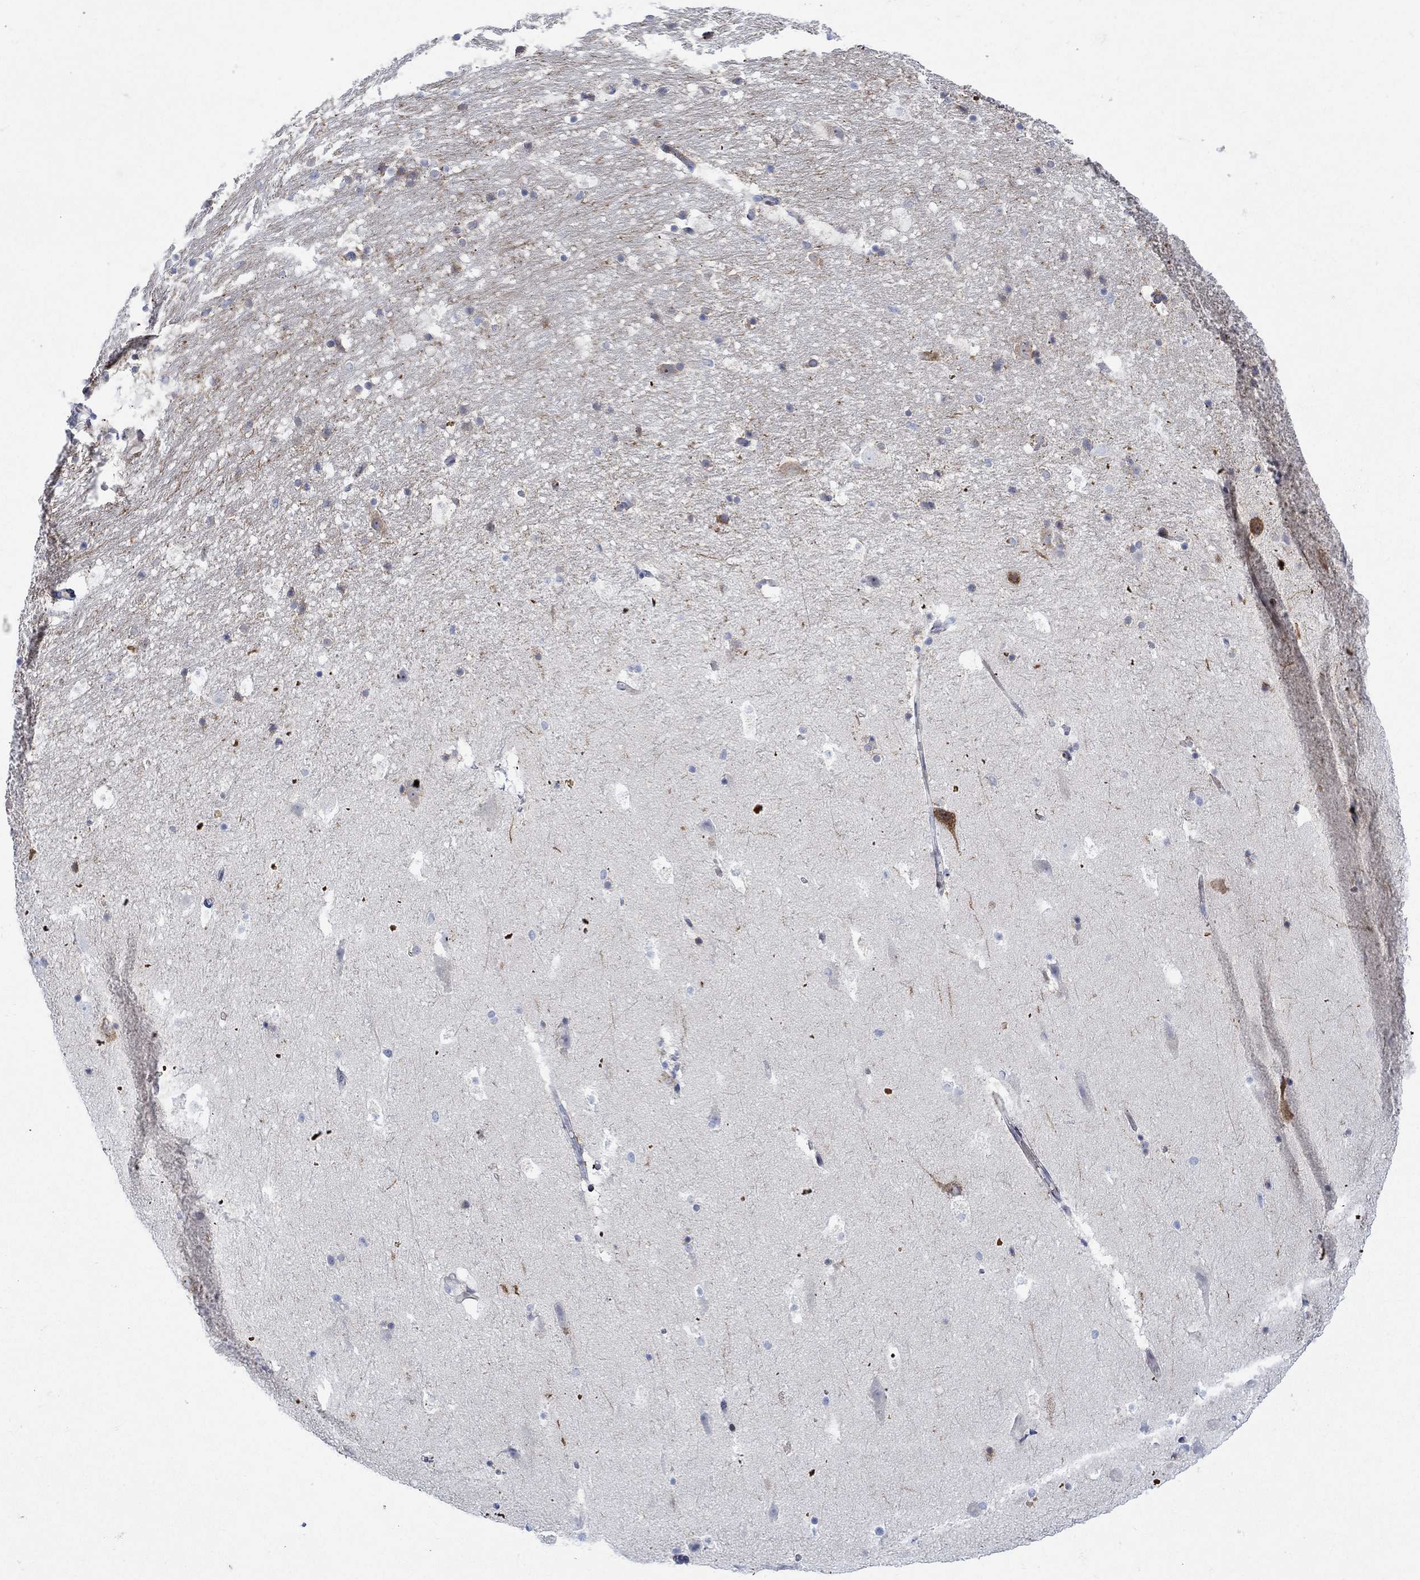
{"staining": {"intensity": "negative", "quantity": "none", "location": "none"}, "tissue": "hippocampus", "cell_type": "Glial cells", "image_type": "normal", "snomed": [{"axis": "morphology", "description": "Normal tissue, NOS"}, {"axis": "topography", "description": "Hippocampus"}], "caption": "Immunohistochemistry (IHC) photomicrograph of benign hippocampus: human hippocampus stained with DAB exhibits no significant protein expression in glial cells.", "gene": "KSR2", "patient": {"sex": "male", "age": 51}}